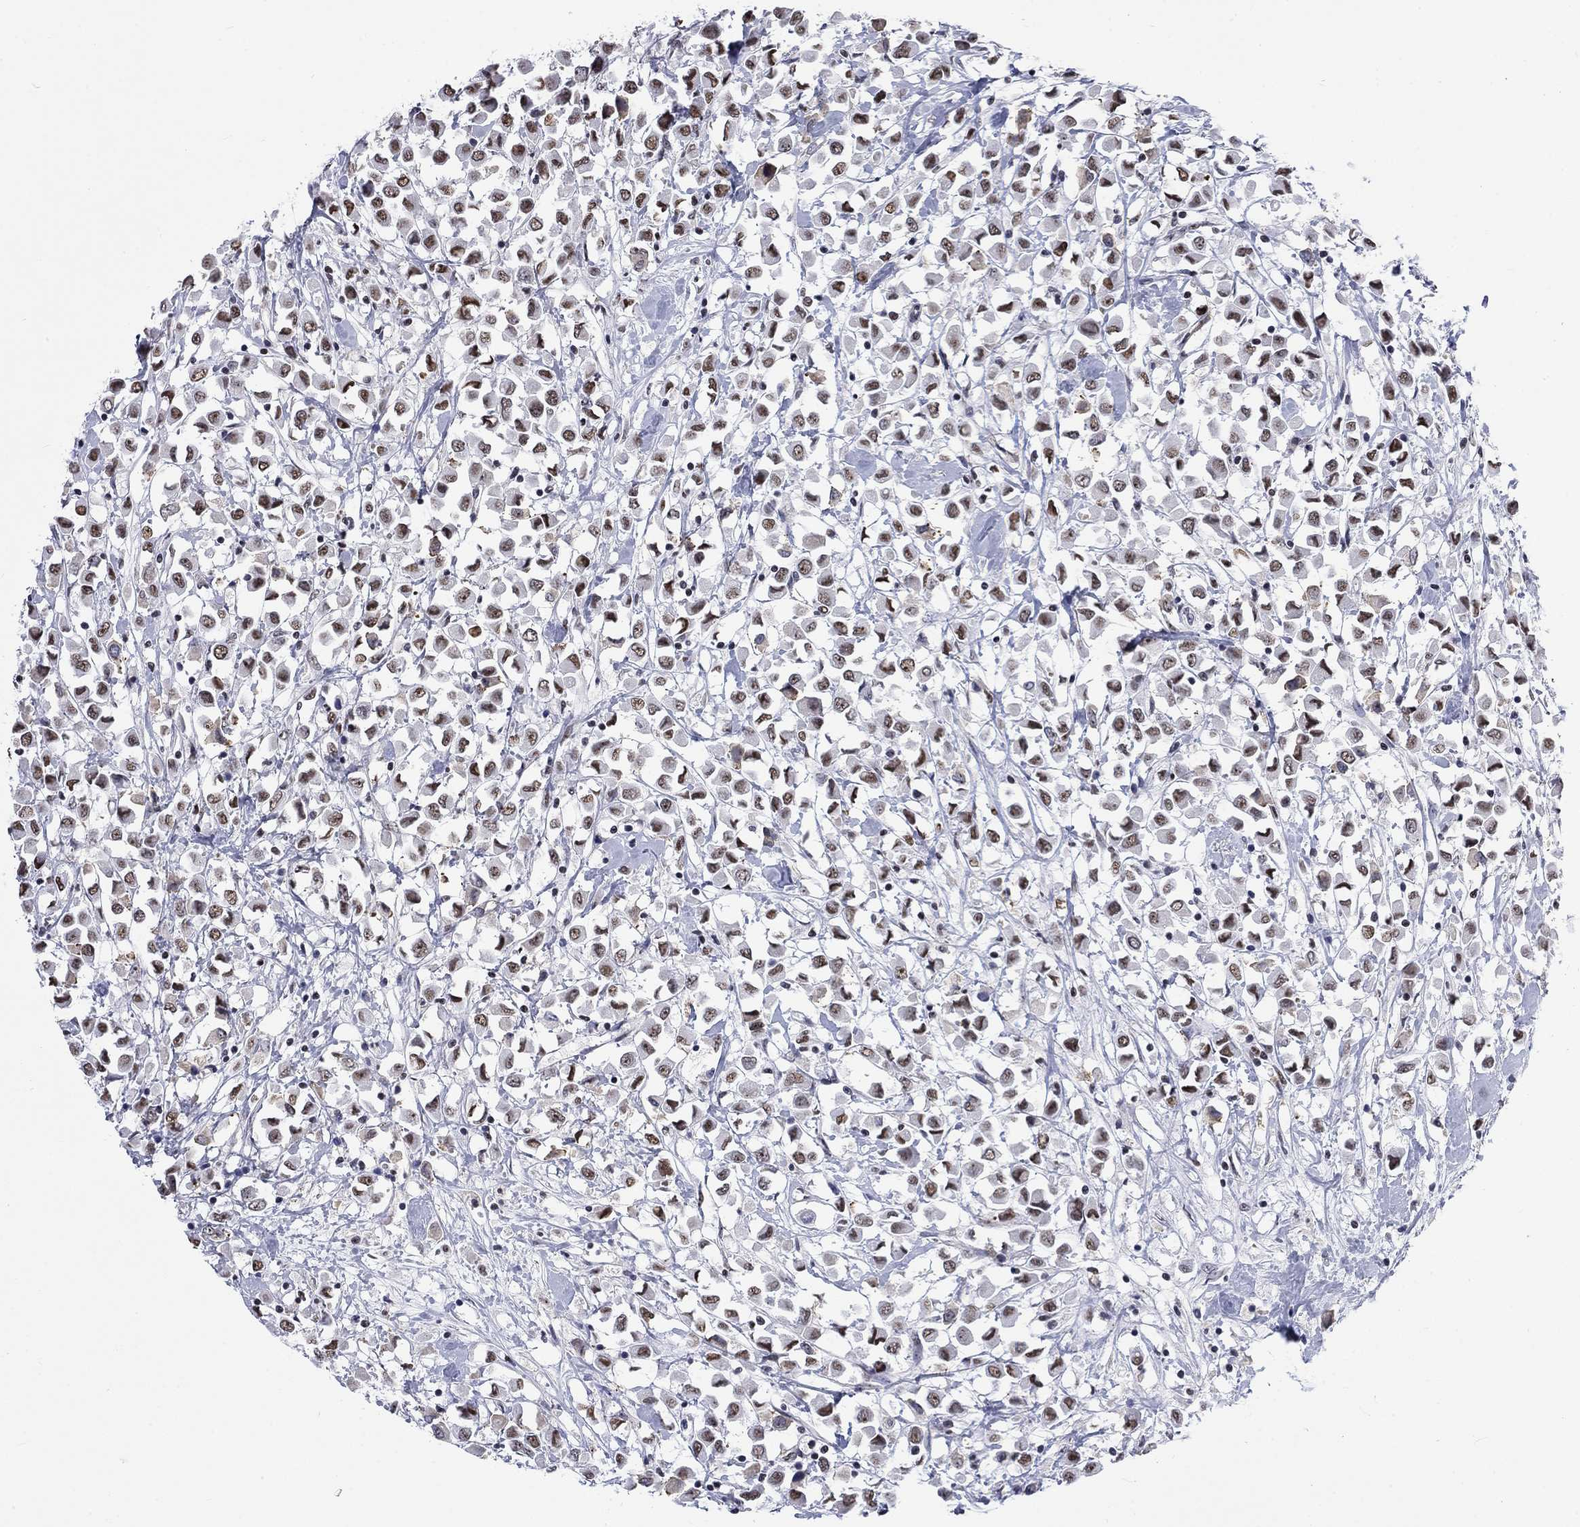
{"staining": {"intensity": "moderate", "quantity": "25%-75%", "location": "nuclear"}, "tissue": "breast cancer", "cell_type": "Tumor cells", "image_type": "cancer", "snomed": [{"axis": "morphology", "description": "Duct carcinoma"}, {"axis": "topography", "description": "Breast"}], "caption": "Protein analysis of breast cancer tissue shows moderate nuclear positivity in approximately 25%-75% of tumor cells.", "gene": "CSRNP3", "patient": {"sex": "female", "age": 61}}